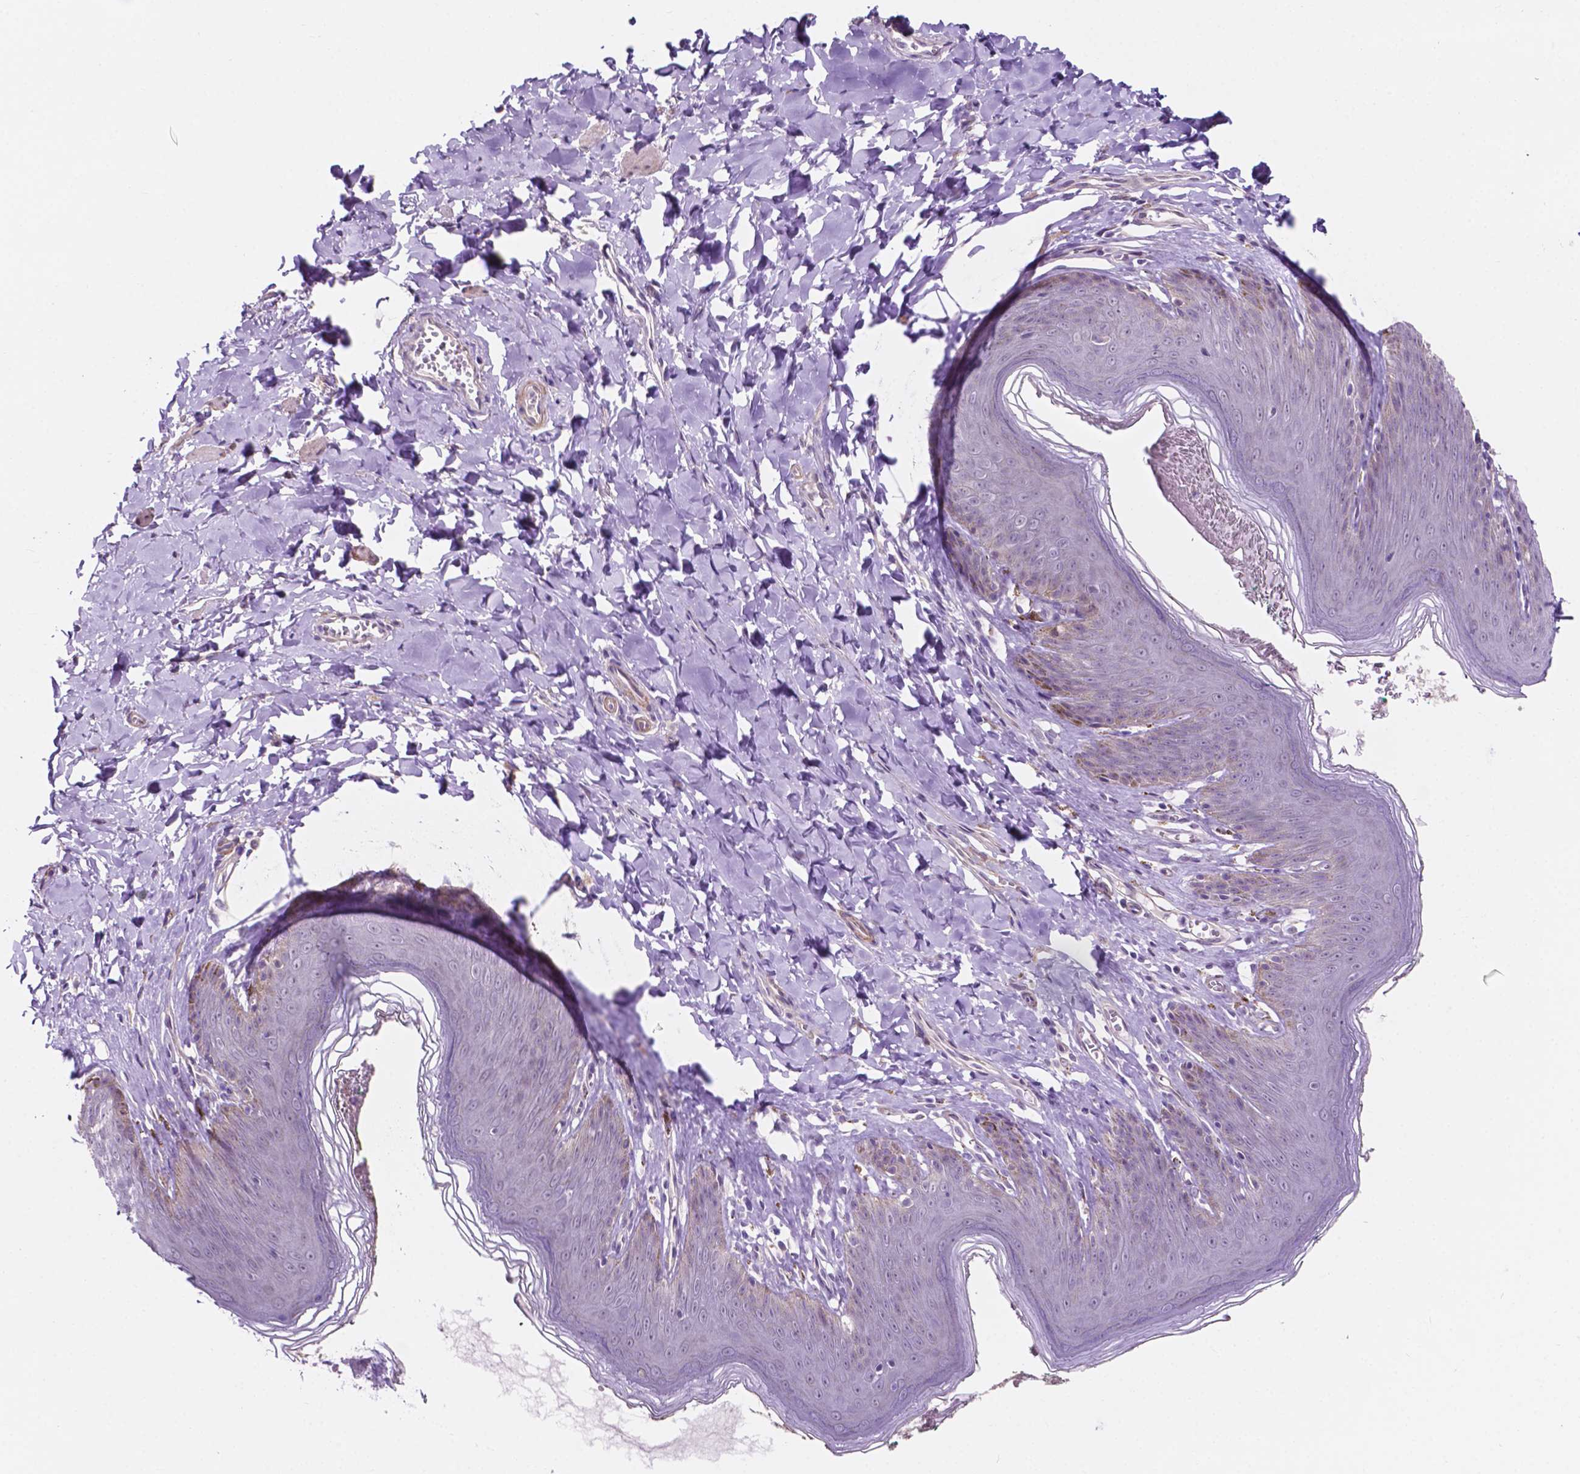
{"staining": {"intensity": "negative", "quantity": "none", "location": "none"}, "tissue": "skin", "cell_type": "Epidermal cells", "image_type": "normal", "snomed": [{"axis": "morphology", "description": "Normal tissue, NOS"}, {"axis": "topography", "description": "Vulva"}, {"axis": "topography", "description": "Peripheral nerve tissue"}], "caption": "This image is of normal skin stained with immunohistochemistry (IHC) to label a protein in brown with the nuclei are counter-stained blue. There is no expression in epidermal cells. (Stains: DAB (3,3'-diaminobenzidine) IHC with hematoxylin counter stain, Microscopy: brightfield microscopy at high magnification).", "gene": "ACY3", "patient": {"sex": "female", "age": 66}}